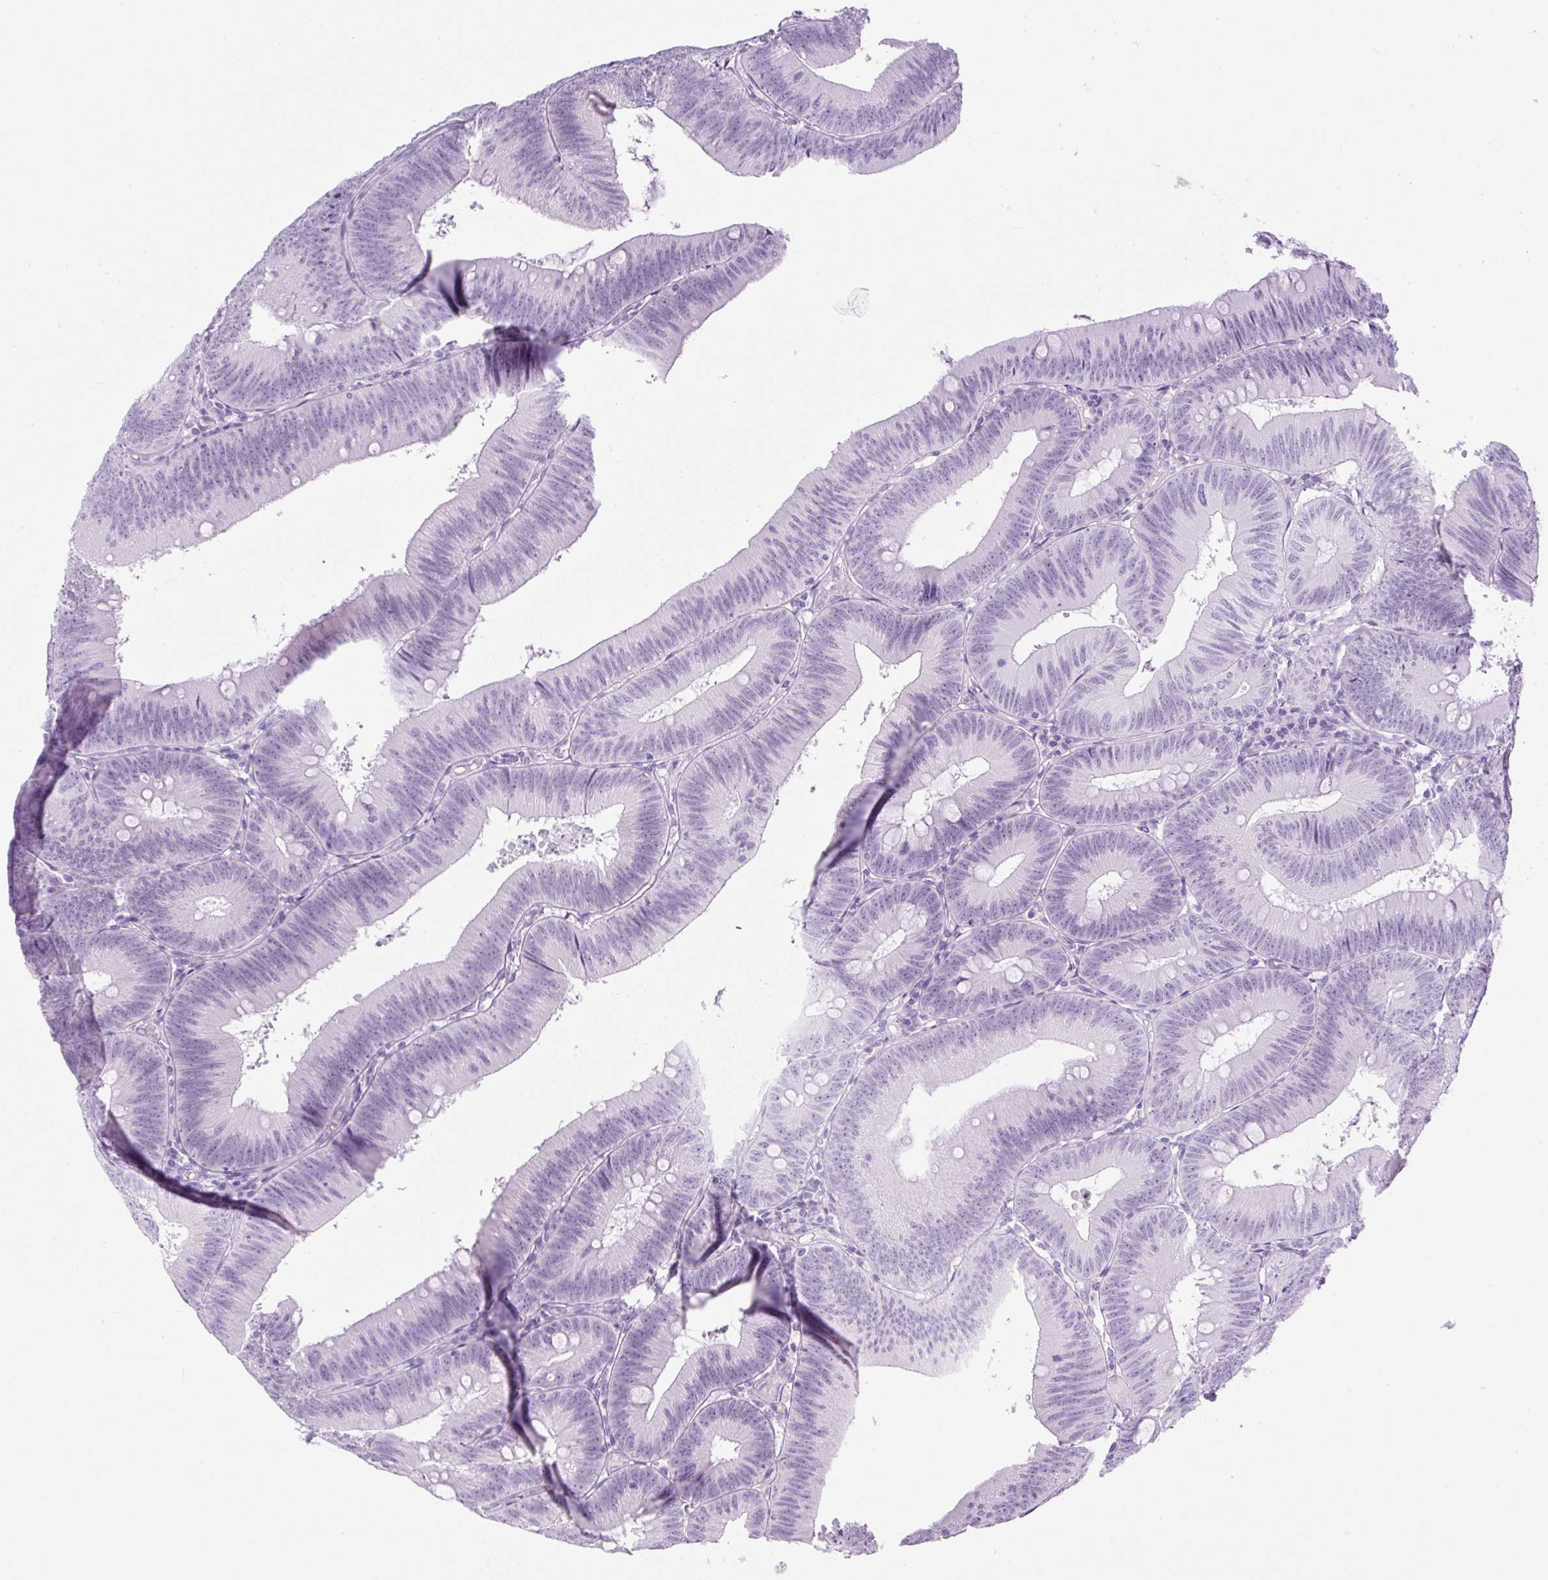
{"staining": {"intensity": "negative", "quantity": "none", "location": "none"}, "tissue": "colorectal cancer", "cell_type": "Tumor cells", "image_type": "cancer", "snomed": [{"axis": "morphology", "description": "Adenocarcinoma, NOS"}, {"axis": "topography", "description": "Colon"}], "caption": "Tumor cells are negative for brown protein staining in colorectal adenocarcinoma. (DAB (3,3'-diaminobenzidine) immunohistochemistry (IHC) visualized using brightfield microscopy, high magnification).", "gene": "SPRR4", "patient": {"sex": "male", "age": 84}}